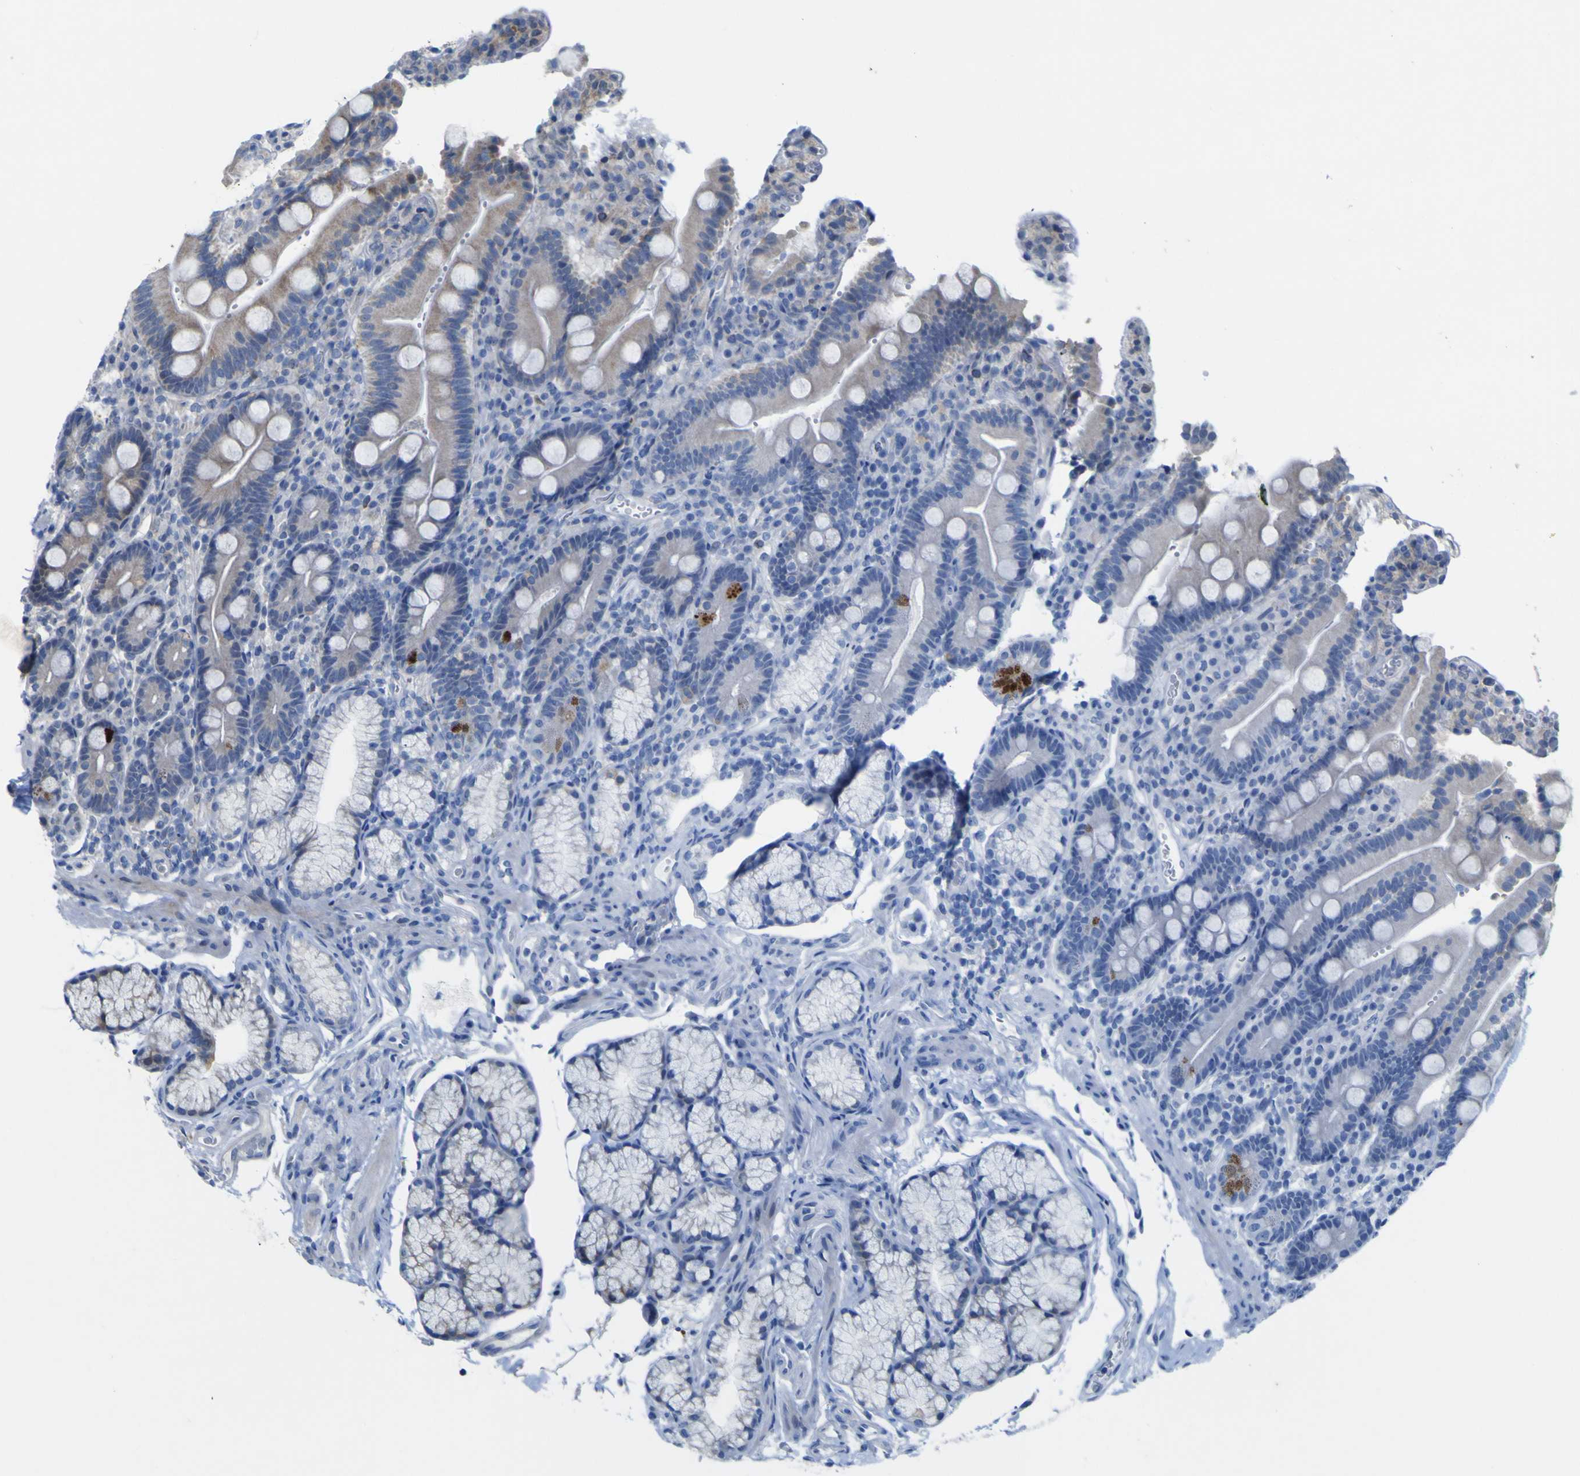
{"staining": {"intensity": "strong", "quantity": "<25%", "location": "cytoplasmic/membranous"}, "tissue": "duodenum", "cell_type": "Glandular cells", "image_type": "normal", "snomed": [{"axis": "morphology", "description": "Normal tissue, NOS"}, {"axis": "topography", "description": "Small intestine, NOS"}], "caption": "Duodenum stained with immunohistochemistry (IHC) displays strong cytoplasmic/membranous positivity in approximately <25% of glandular cells.", "gene": "NAV1", "patient": {"sex": "female", "age": 71}}